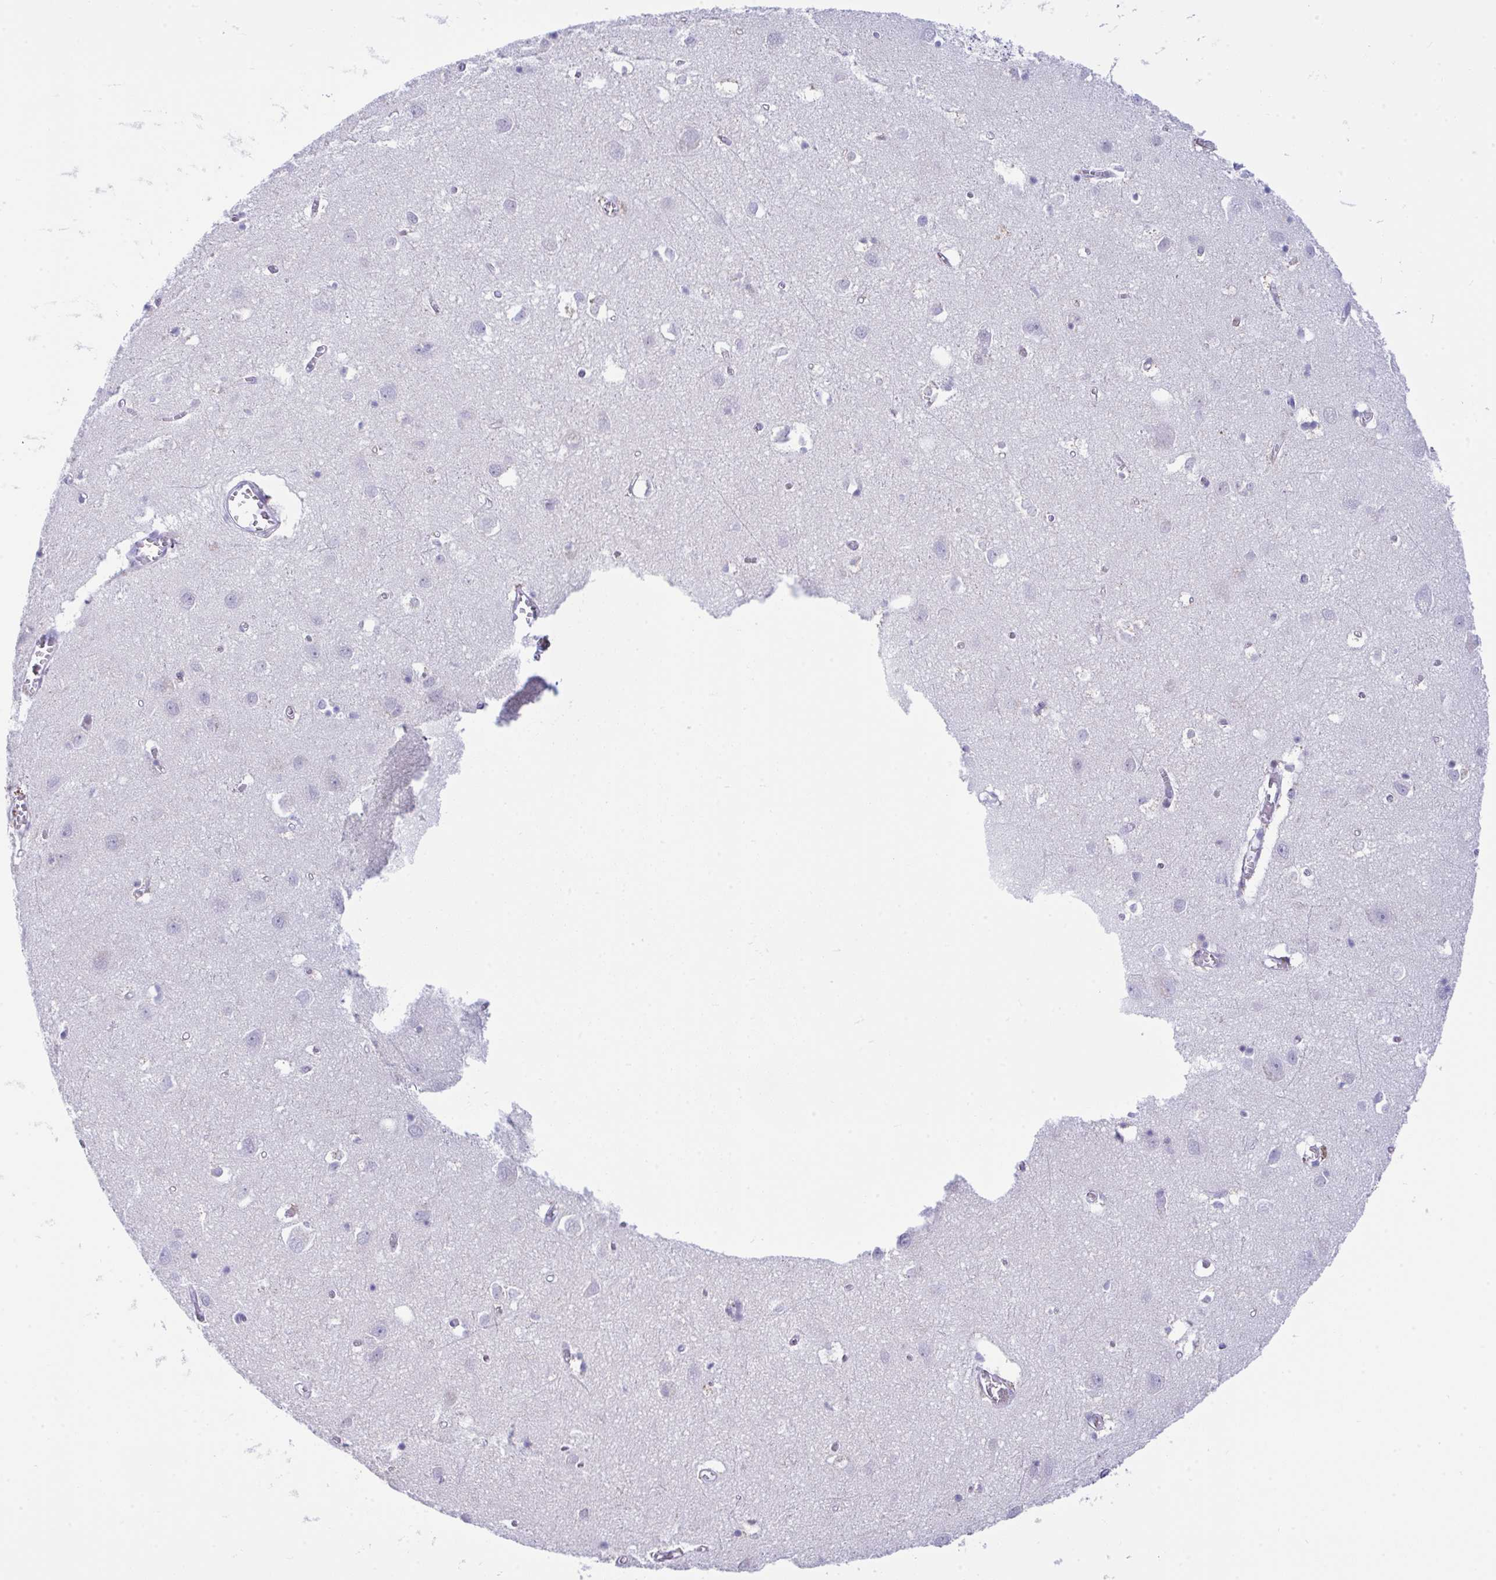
{"staining": {"intensity": "negative", "quantity": "none", "location": "none"}, "tissue": "cerebral cortex", "cell_type": "Endothelial cells", "image_type": "normal", "snomed": [{"axis": "morphology", "description": "Normal tissue, NOS"}, {"axis": "topography", "description": "Cerebral cortex"}], "caption": "Immunohistochemistry micrograph of unremarkable cerebral cortex stained for a protein (brown), which reveals no staining in endothelial cells.", "gene": "PLA2G12B", "patient": {"sex": "male", "age": 70}}